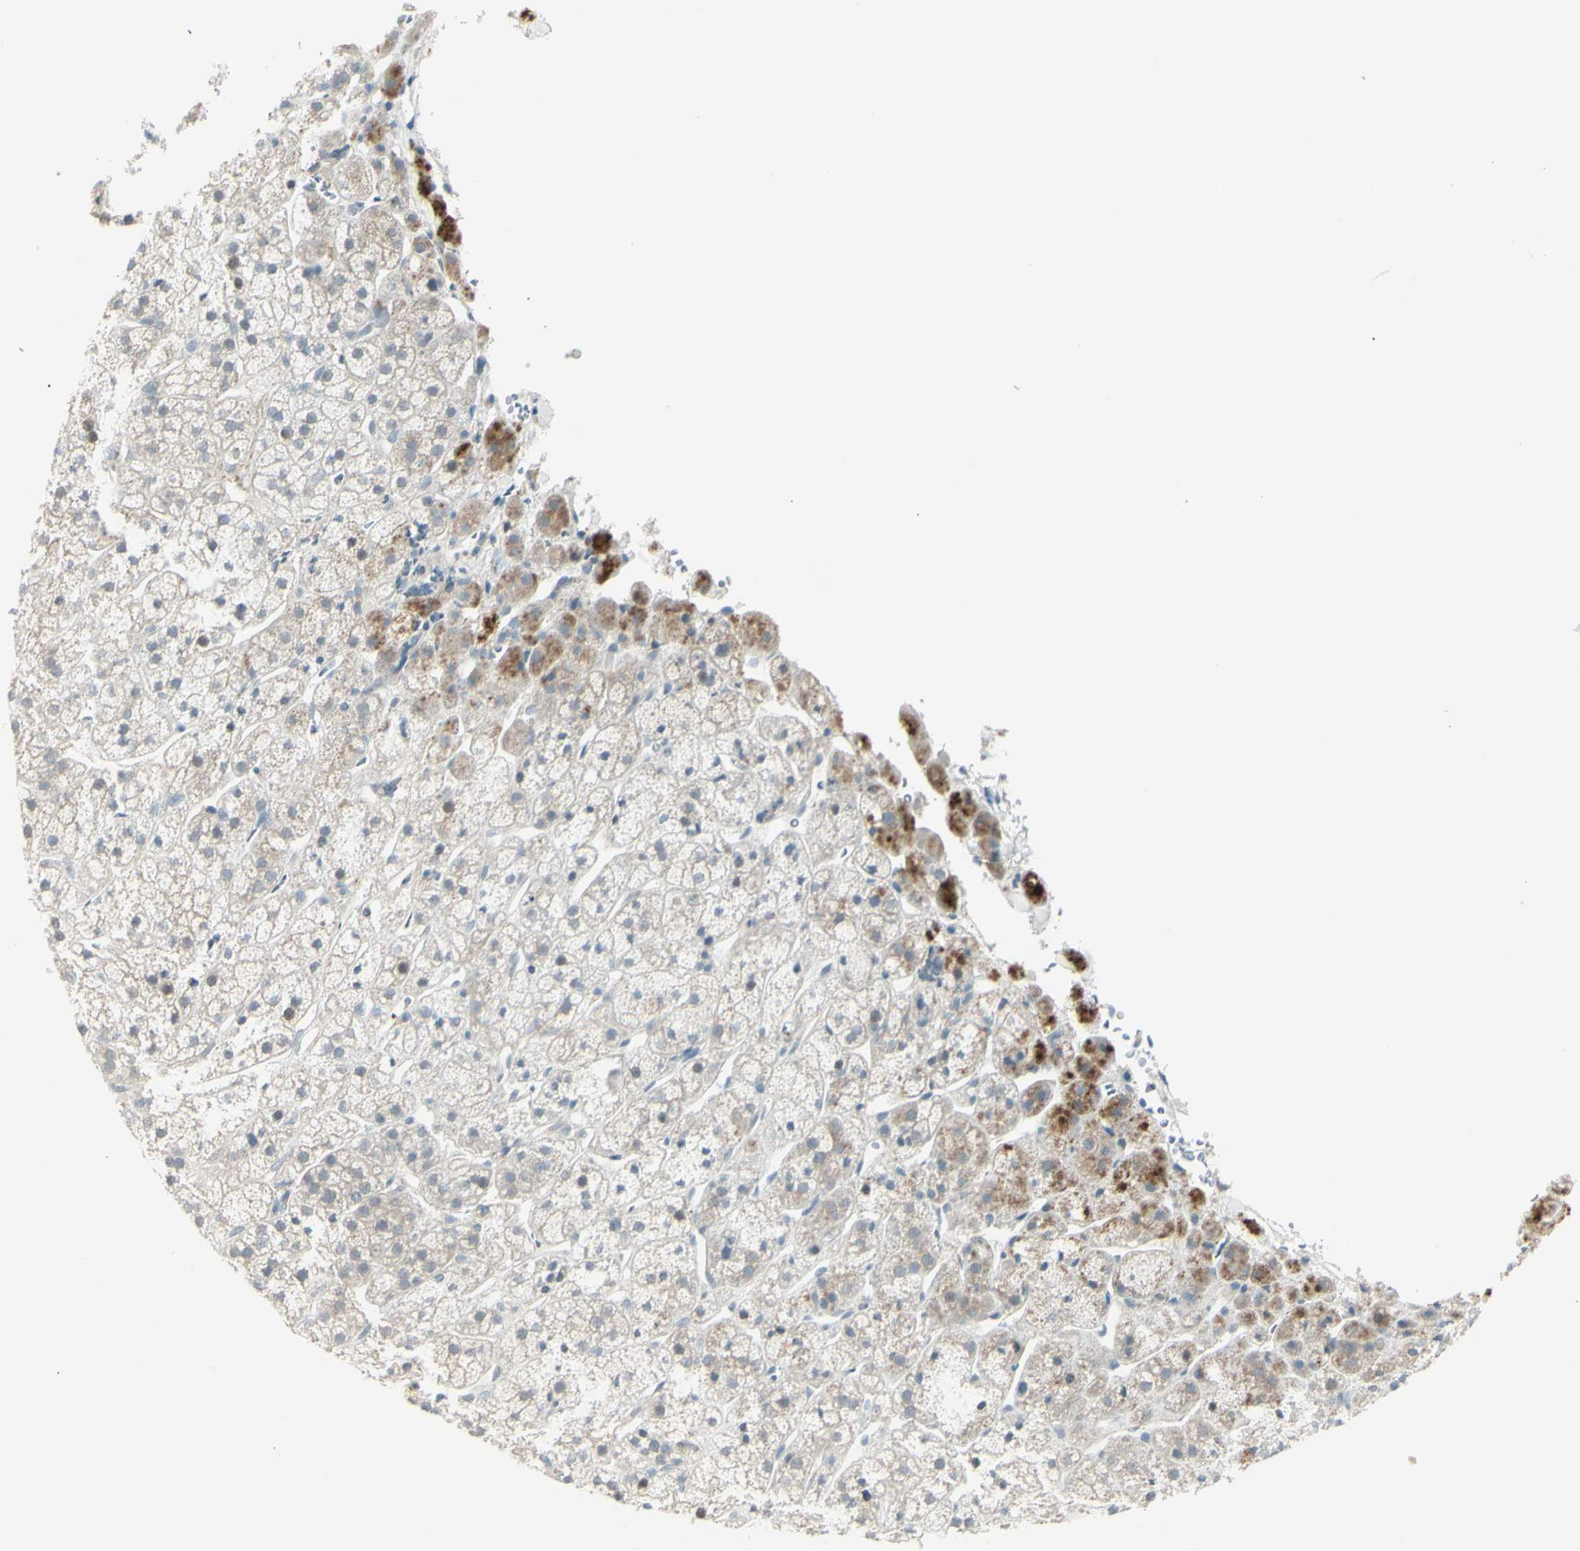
{"staining": {"intensity": "weak", "quantity": ">75%", "location": "cytoplasmic/membranous"}, "tissue": "adrenal gland", "cell_type": "Glandular cells", "image_type": "normal", "snomed": [{"axis": "morphology", "description": "Normal tissue, NOS"}, {"axis": "topography", "description": "Adrenal gland"}], "caption": "Immunohistochemical staining of unremarkable human adrenal gland reveals low levels of weak cytoplasmic/membranous expression in about >75% of glandular cells. The protein is stained brown, and the nuclei are stained in blue (DAB IHC with brightfield microscopy, high magnification).", "gene": "SH3GL2", "patient": {"sex": "male", "age": 56}}